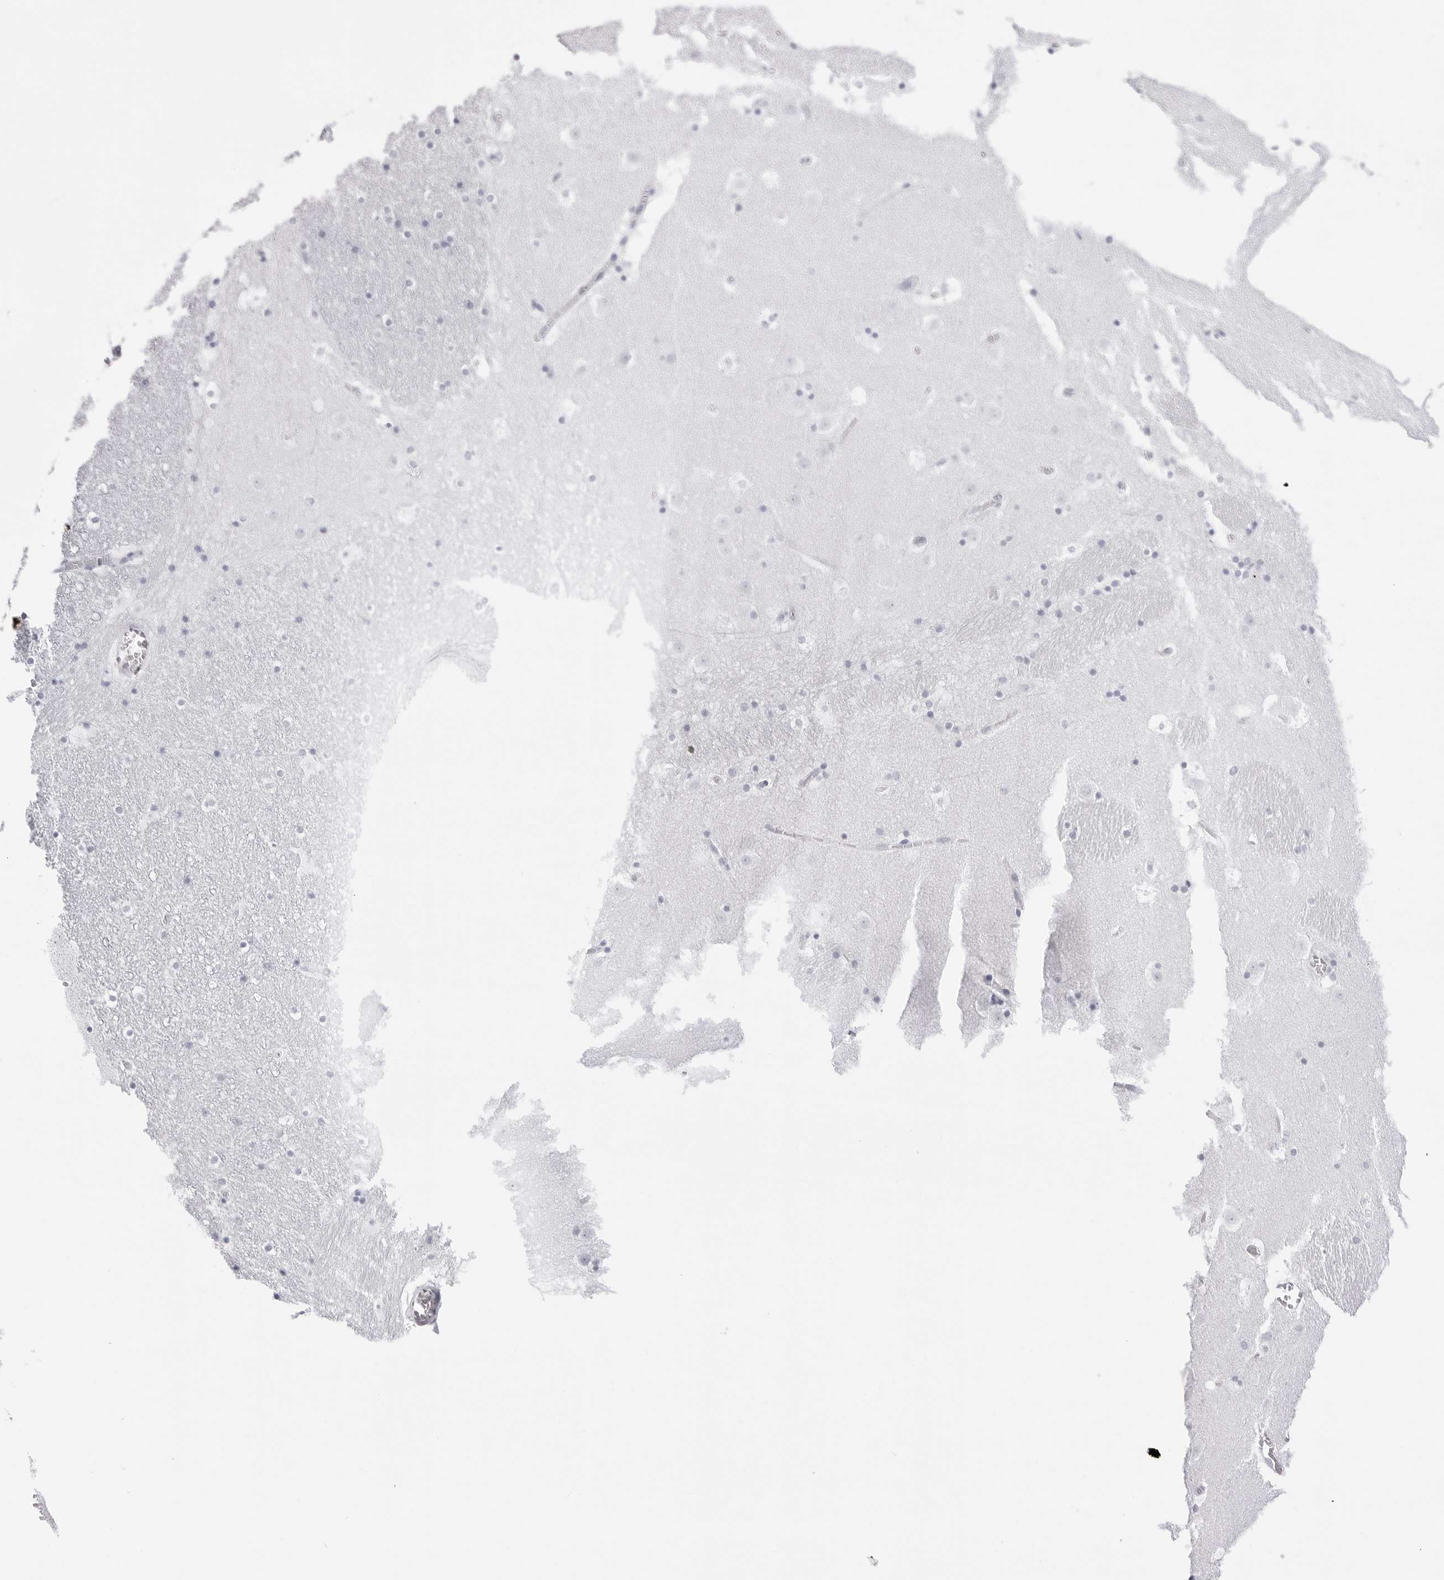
{"staining": {"intensity": "negative", "quantity": "none", "location": "none"}, "tissue": "caudate", "cell_type": "Glial cells", "image_type": "normal", "snomed": [{"axis": "morphology", "description": "Normal tissue, NOS"}, {"axis": "topography", "description": "Lateral ventricle wall"}], "caption": "Protein analysis of unremarkable caudate displays no significant expression in glial cells.", "gene": "NASP", "patient": {"sex": "male", "age": 45}}